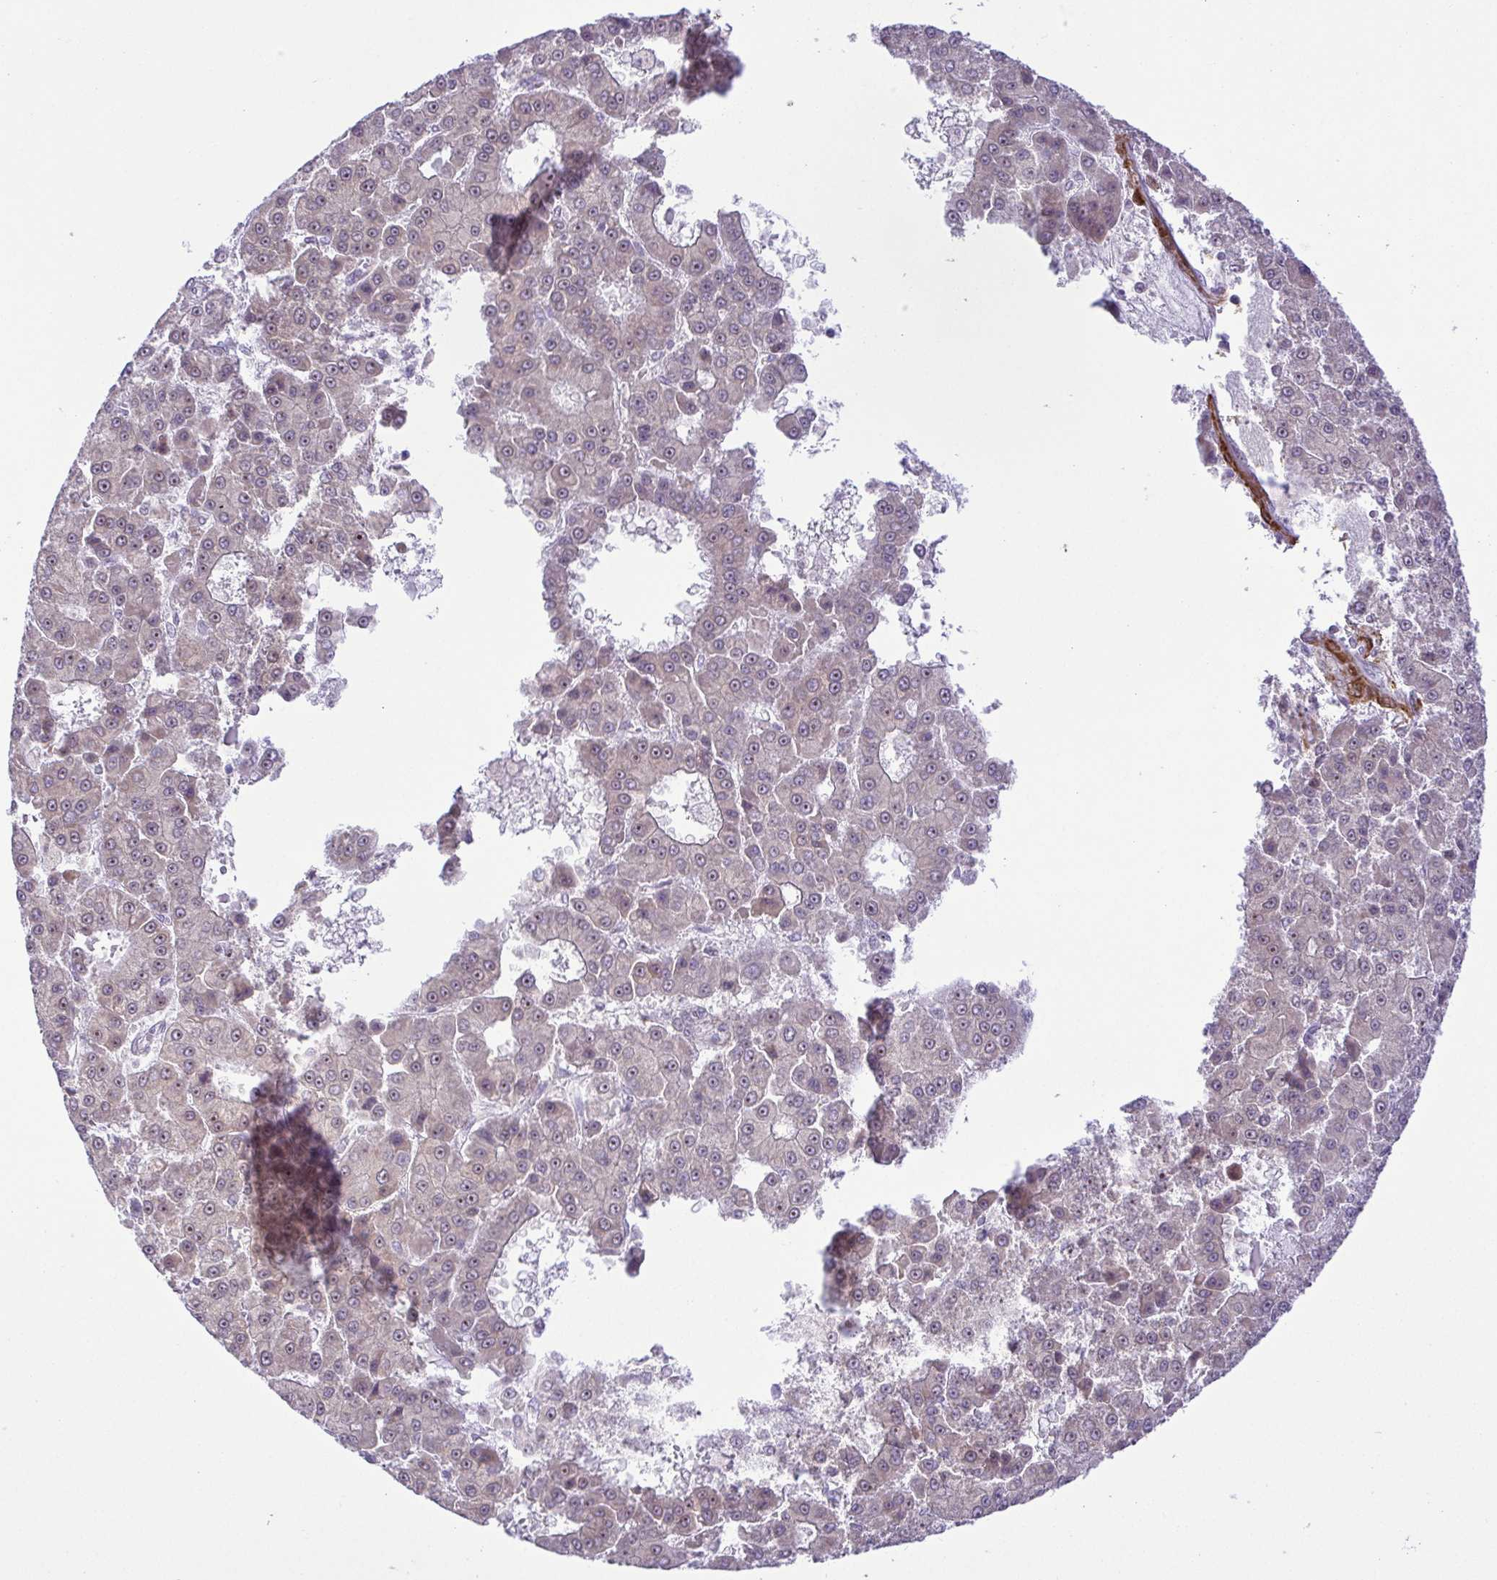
{"staining": {"intensity": "weak", "quantity": "<25%", "location": "nuclear"}, "tissue": "liver cancer", "cell_type": "Tumor cells", "image_type": "cancer", "snomed": [{"axis": "morphology", "description": "Carcinoma, Hepatocellular, NOS"}, {"axis": "topography", "description": "Liver"}], "caption": "Protein analysis of liver cancer (hepatocellular carcinoma) displays no significant expression in tumor cells.", "gene": "RSL24D1", "patient": {"sex": "male", "age": 70}}